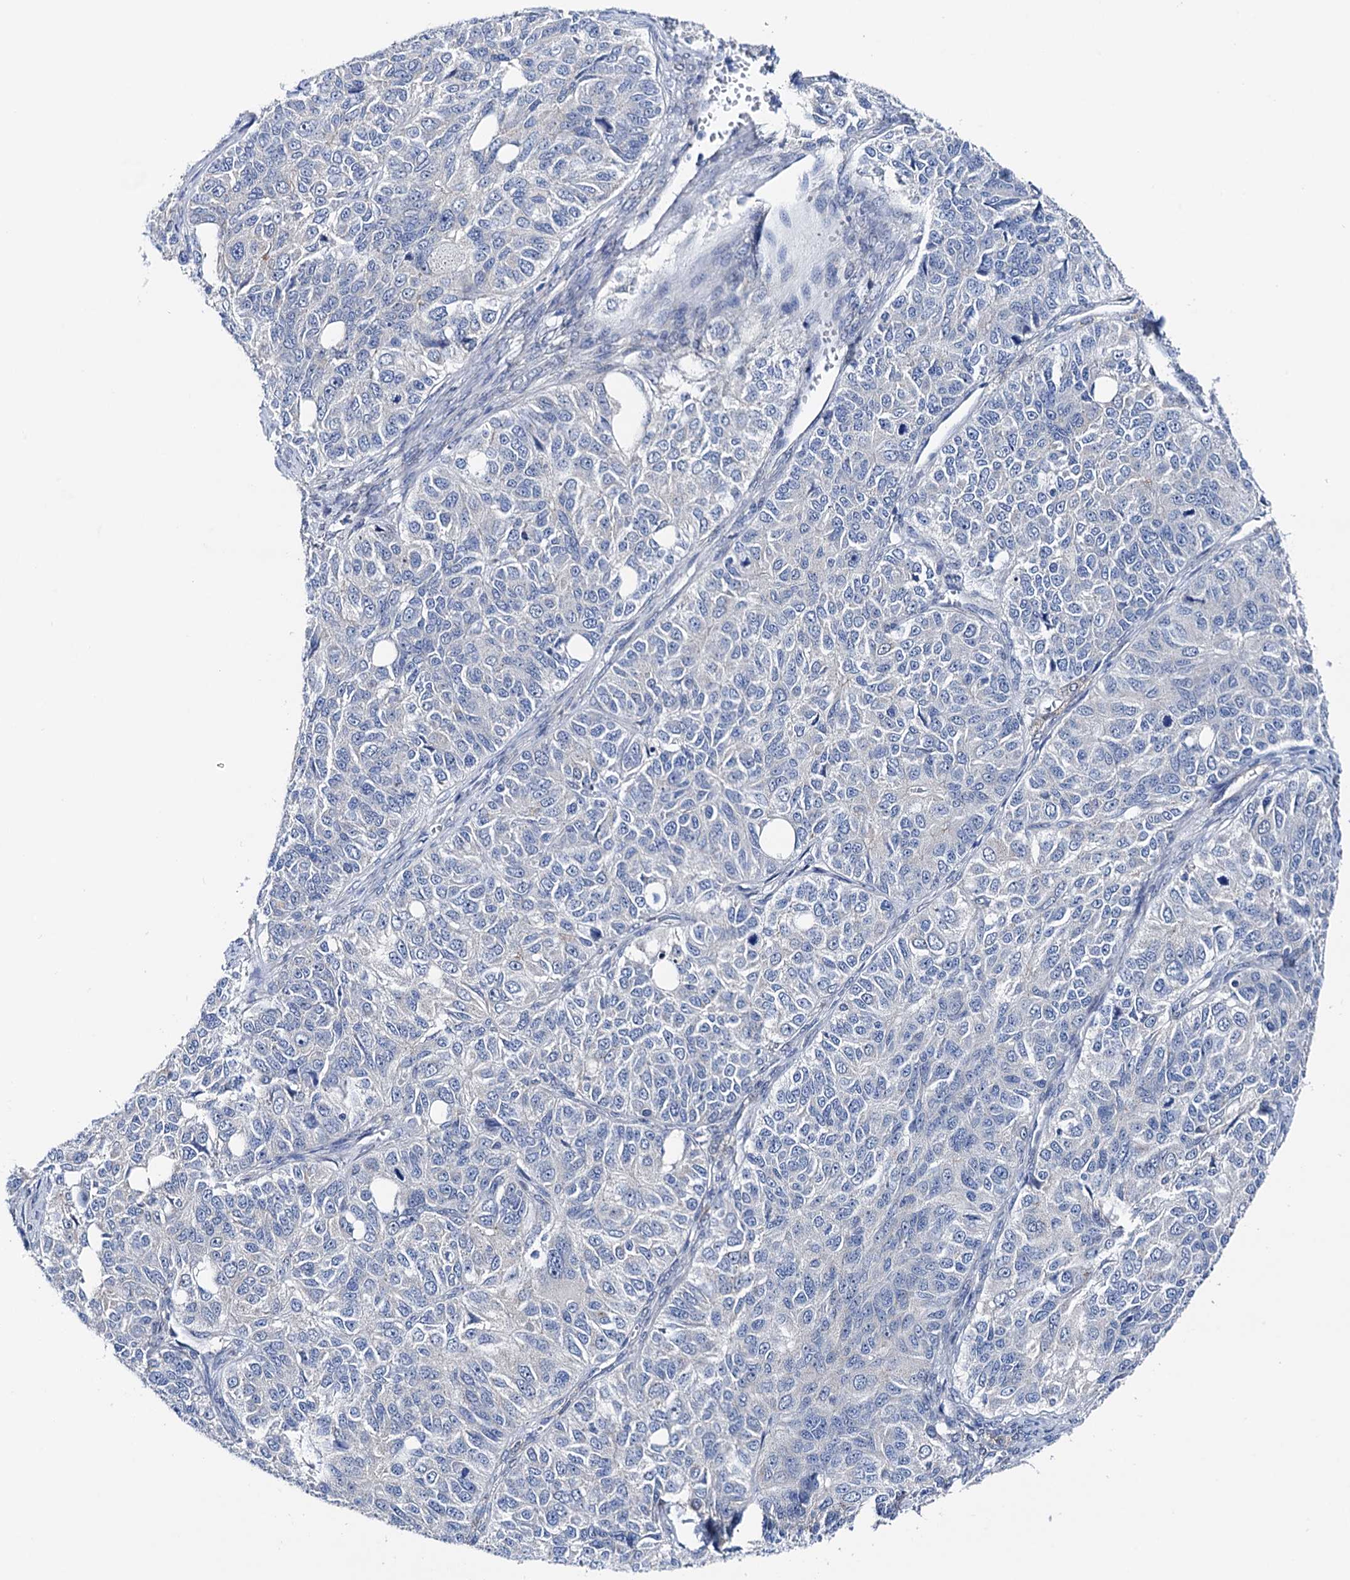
{"staining": {"intensity": "negative", "quantity": "none", "location": "none"}, "tissue": "ovarian cancer", "cell_type": "Tumor cells", "image_type": "cancer", "snomed": [{"axis": "morphology", "description": "Carcinoma, endometroid"}, {"axis": "topography", "description": "Ovary"}], "caption": "Immunohistochemical staining of human endometroid carcinoma (ovarian) exhibits no significant positivity in tumor cells.", "gene": "SHROOM1", "patient": {"sex": "female", "age": 51}}